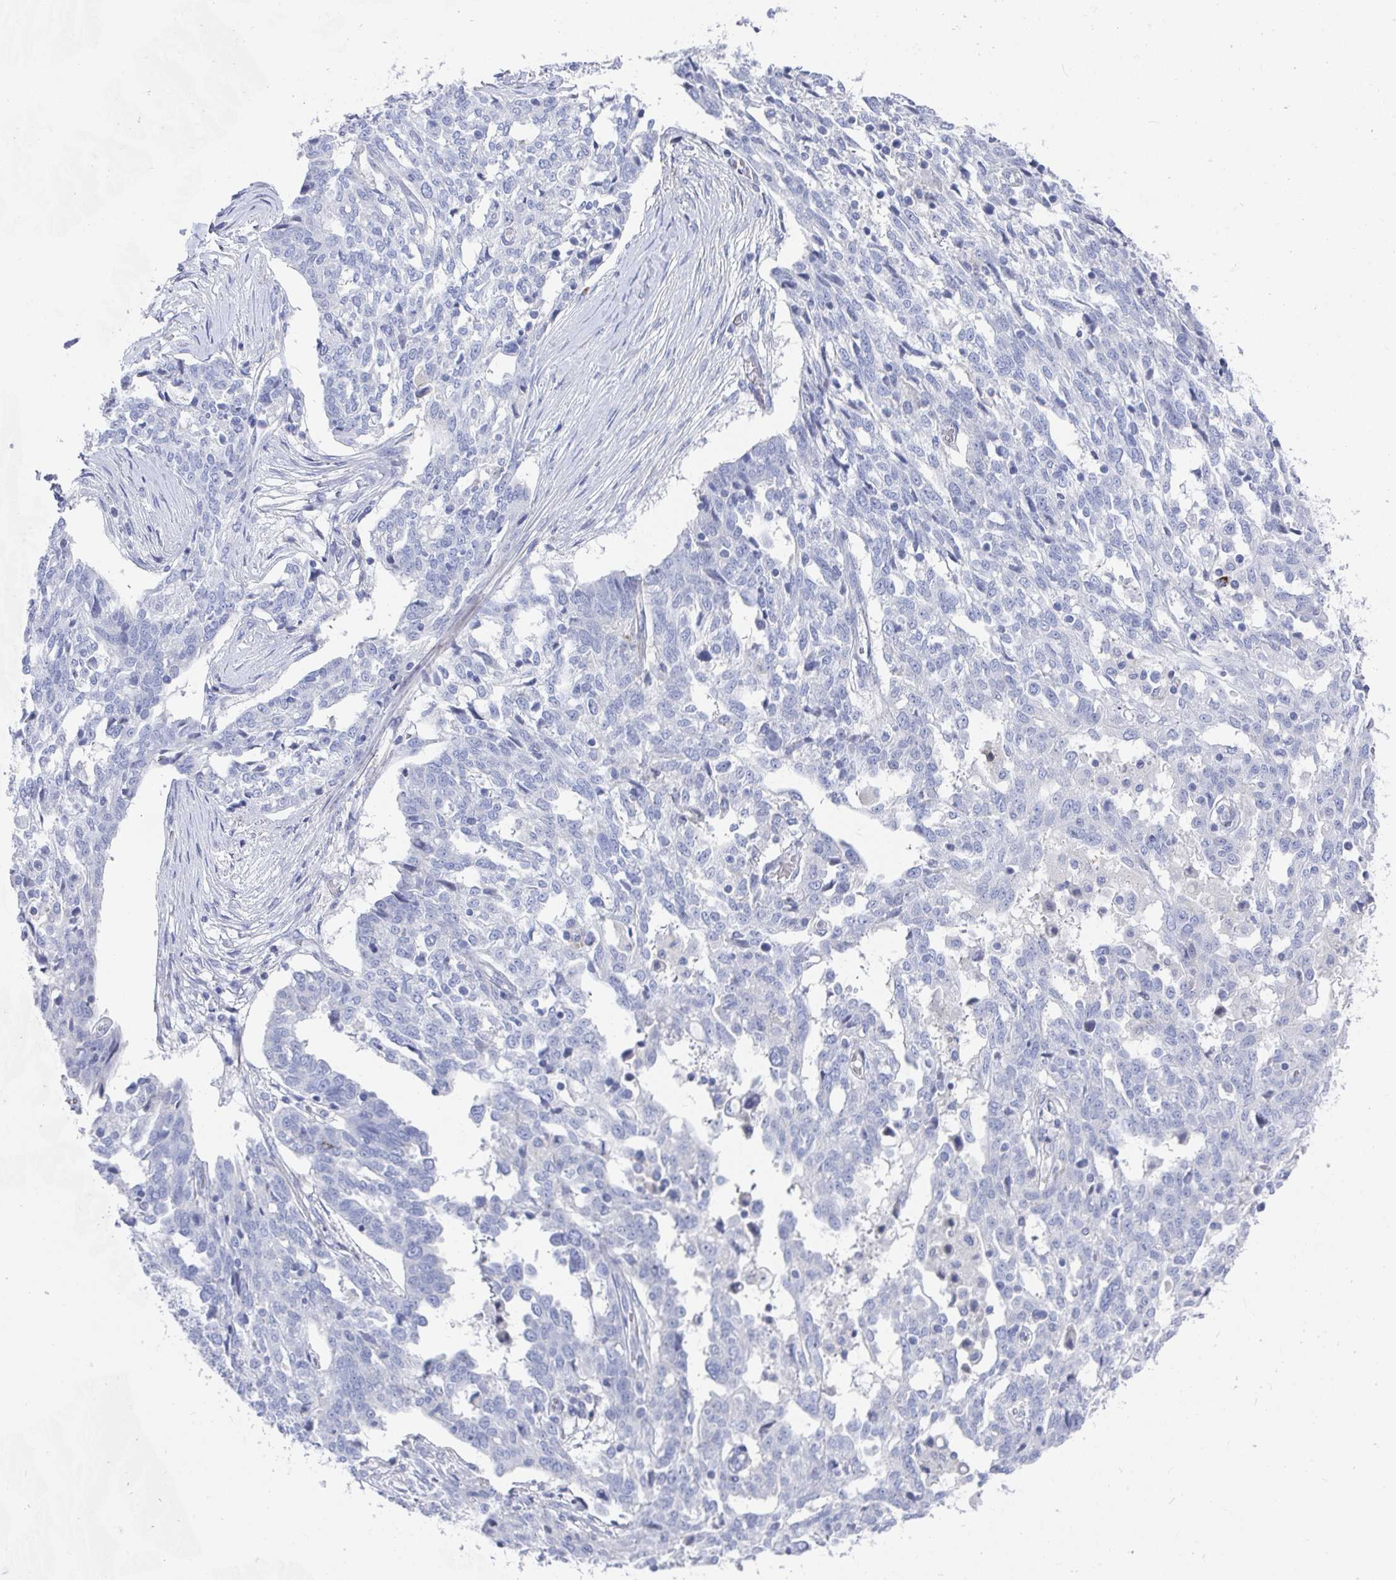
{"staining": {"intensity": "negative", "quantity": "none", "location": "none"}, "tissue": "ovarian cancer", "cell_type": "Tumor cells", "image_type": "cancer", "snomed": [{"axis": "morphology", "description": "Cystadenocarcinoma, serous, NOS"}, {"axis": "topography", "description": "Ovary"}], "caption": "Ovarian serous cystadenocarcinoma stained for a protein using IHC exhibits no staining tumor cells.", "gene": "ZFP82", "patient": {"sex": "female", "age": 67}}